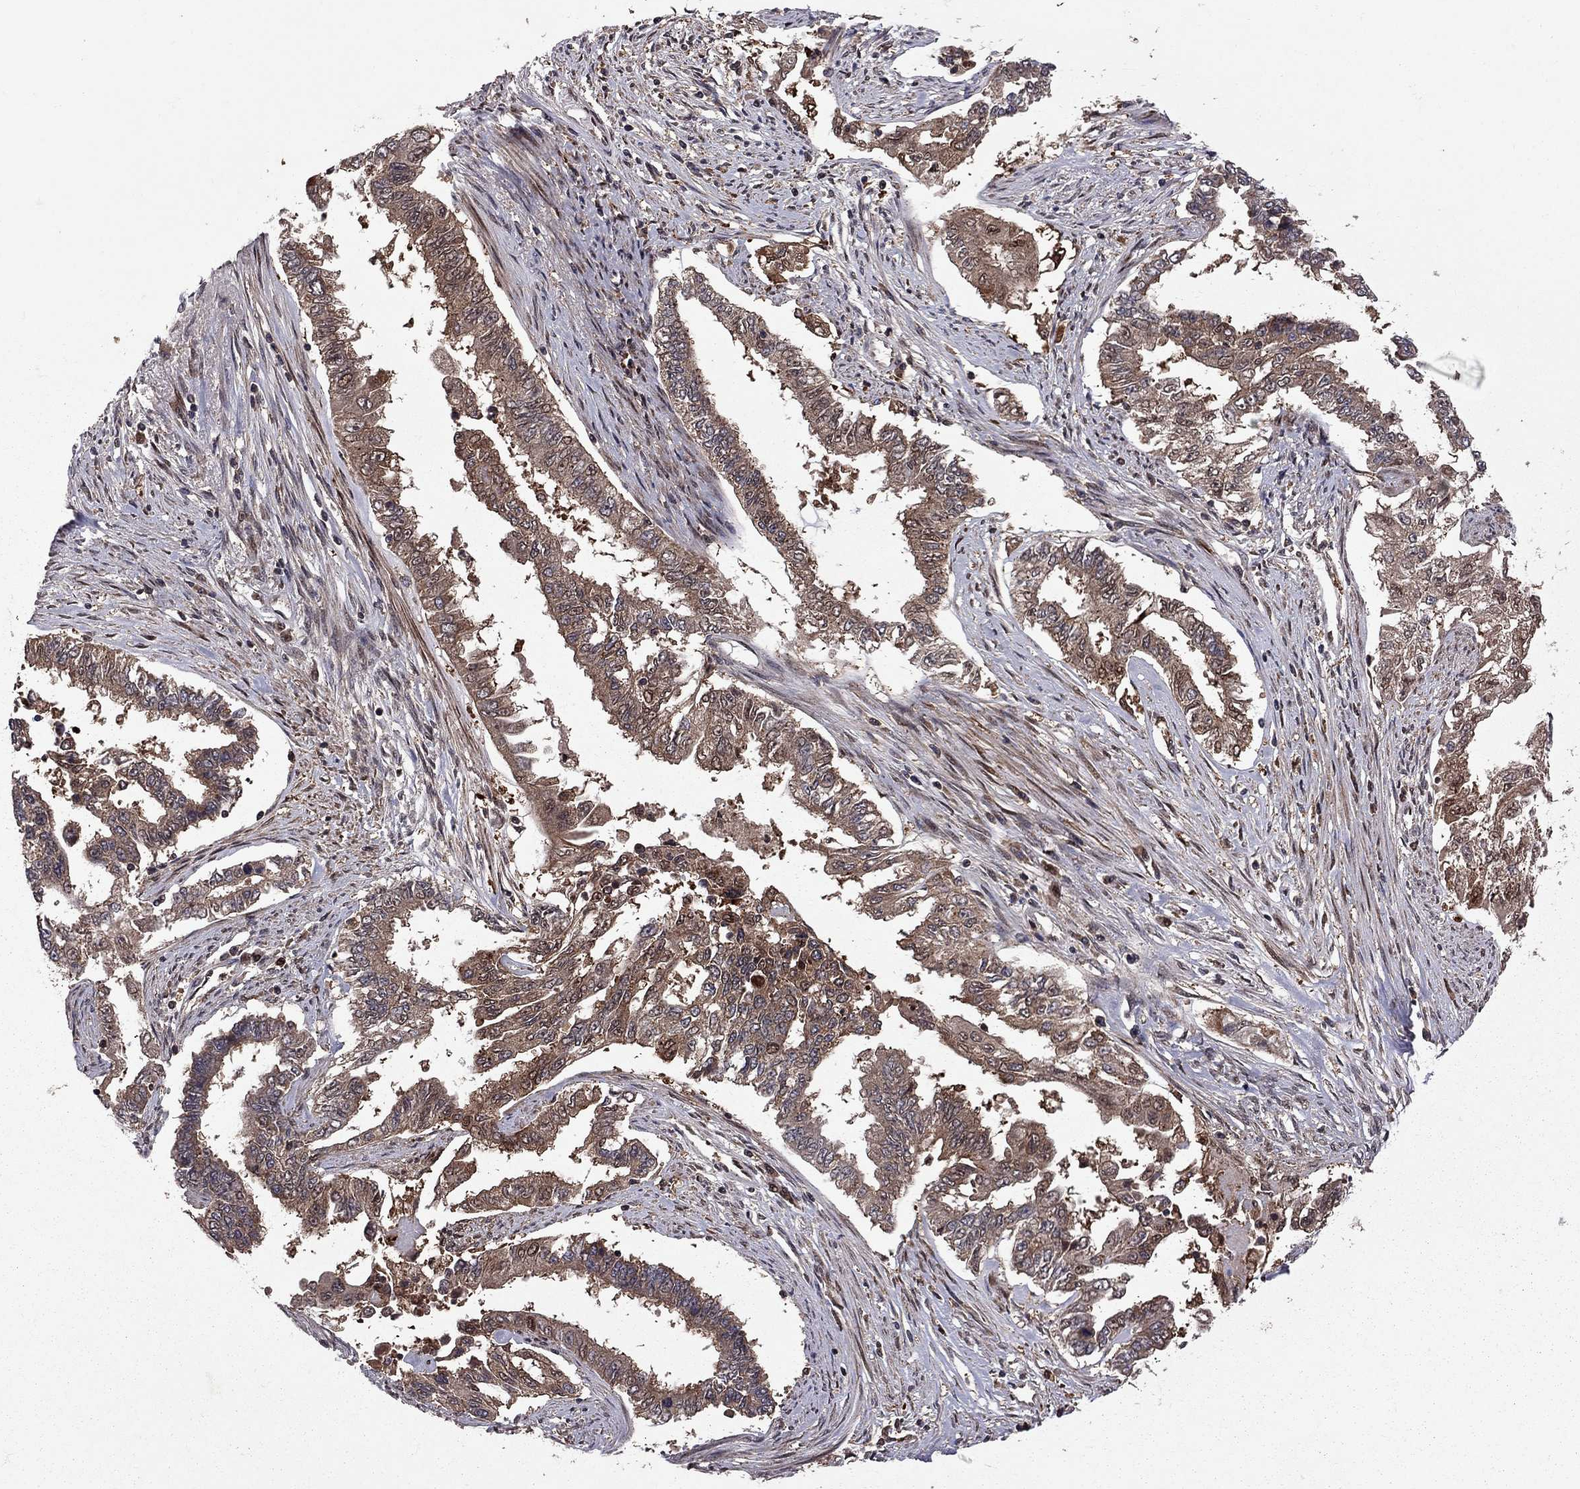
{"staining": {"intensity": "moderate", "quantity": ">75%", "location": "cytoplasmic/membranous"}, "tissue": "endometrial cancer", "cell_type": "Tumor cells", "image_type": "cancer", "snomed": [{"axis": "morphology", "description": "Adenocarcinoma, NOS"}, {"axis": "topography", "description": "Uterus"}], "caption": "DAB immunohistochemical staining of human endometrial cancer reveals moderate cytoplasmic/membranous protein positivity in about >75% of tumor cells. (IHC, brightfield microscopy, high magnification).", "gene": "IPP", "patient": {"sex": "female", "age": 59}}